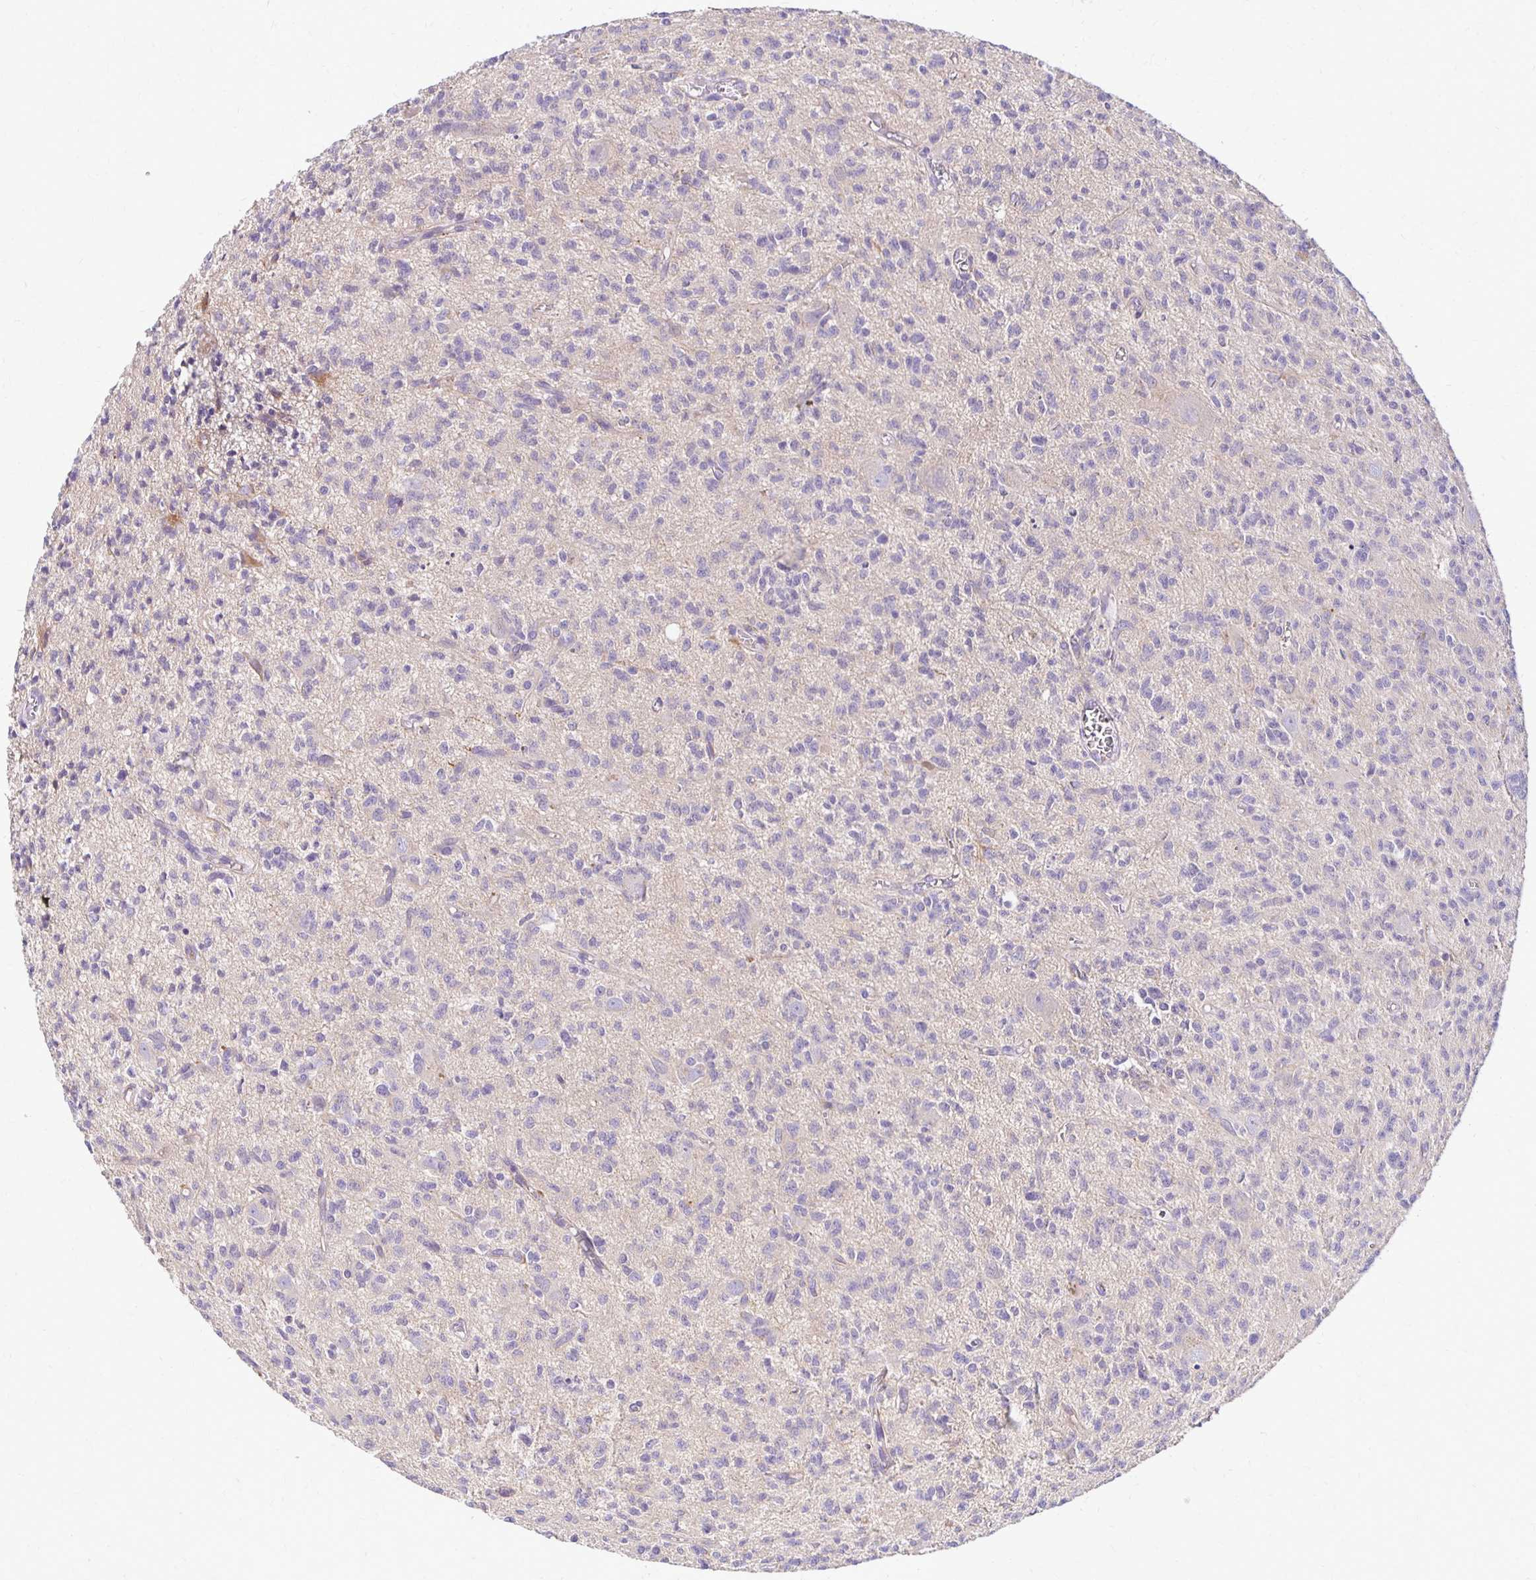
{"staining": {"intensity": "negative", "quantity": "none", "location": "none"}, "tissue": "glioma", "cell_type": "Tumor cells", "image_type": "cancer", "snomed": [{"axis": "morphology", "description": "Glioma, malignant, Low grade"}, {"axis": "topography", "description": "Brain"}], "caption": "Glioma stained for a protein using IHC shows no positivity tumor cells.", "gene": "TTYH1", "patient": {"sex": "male", "age": 64}}